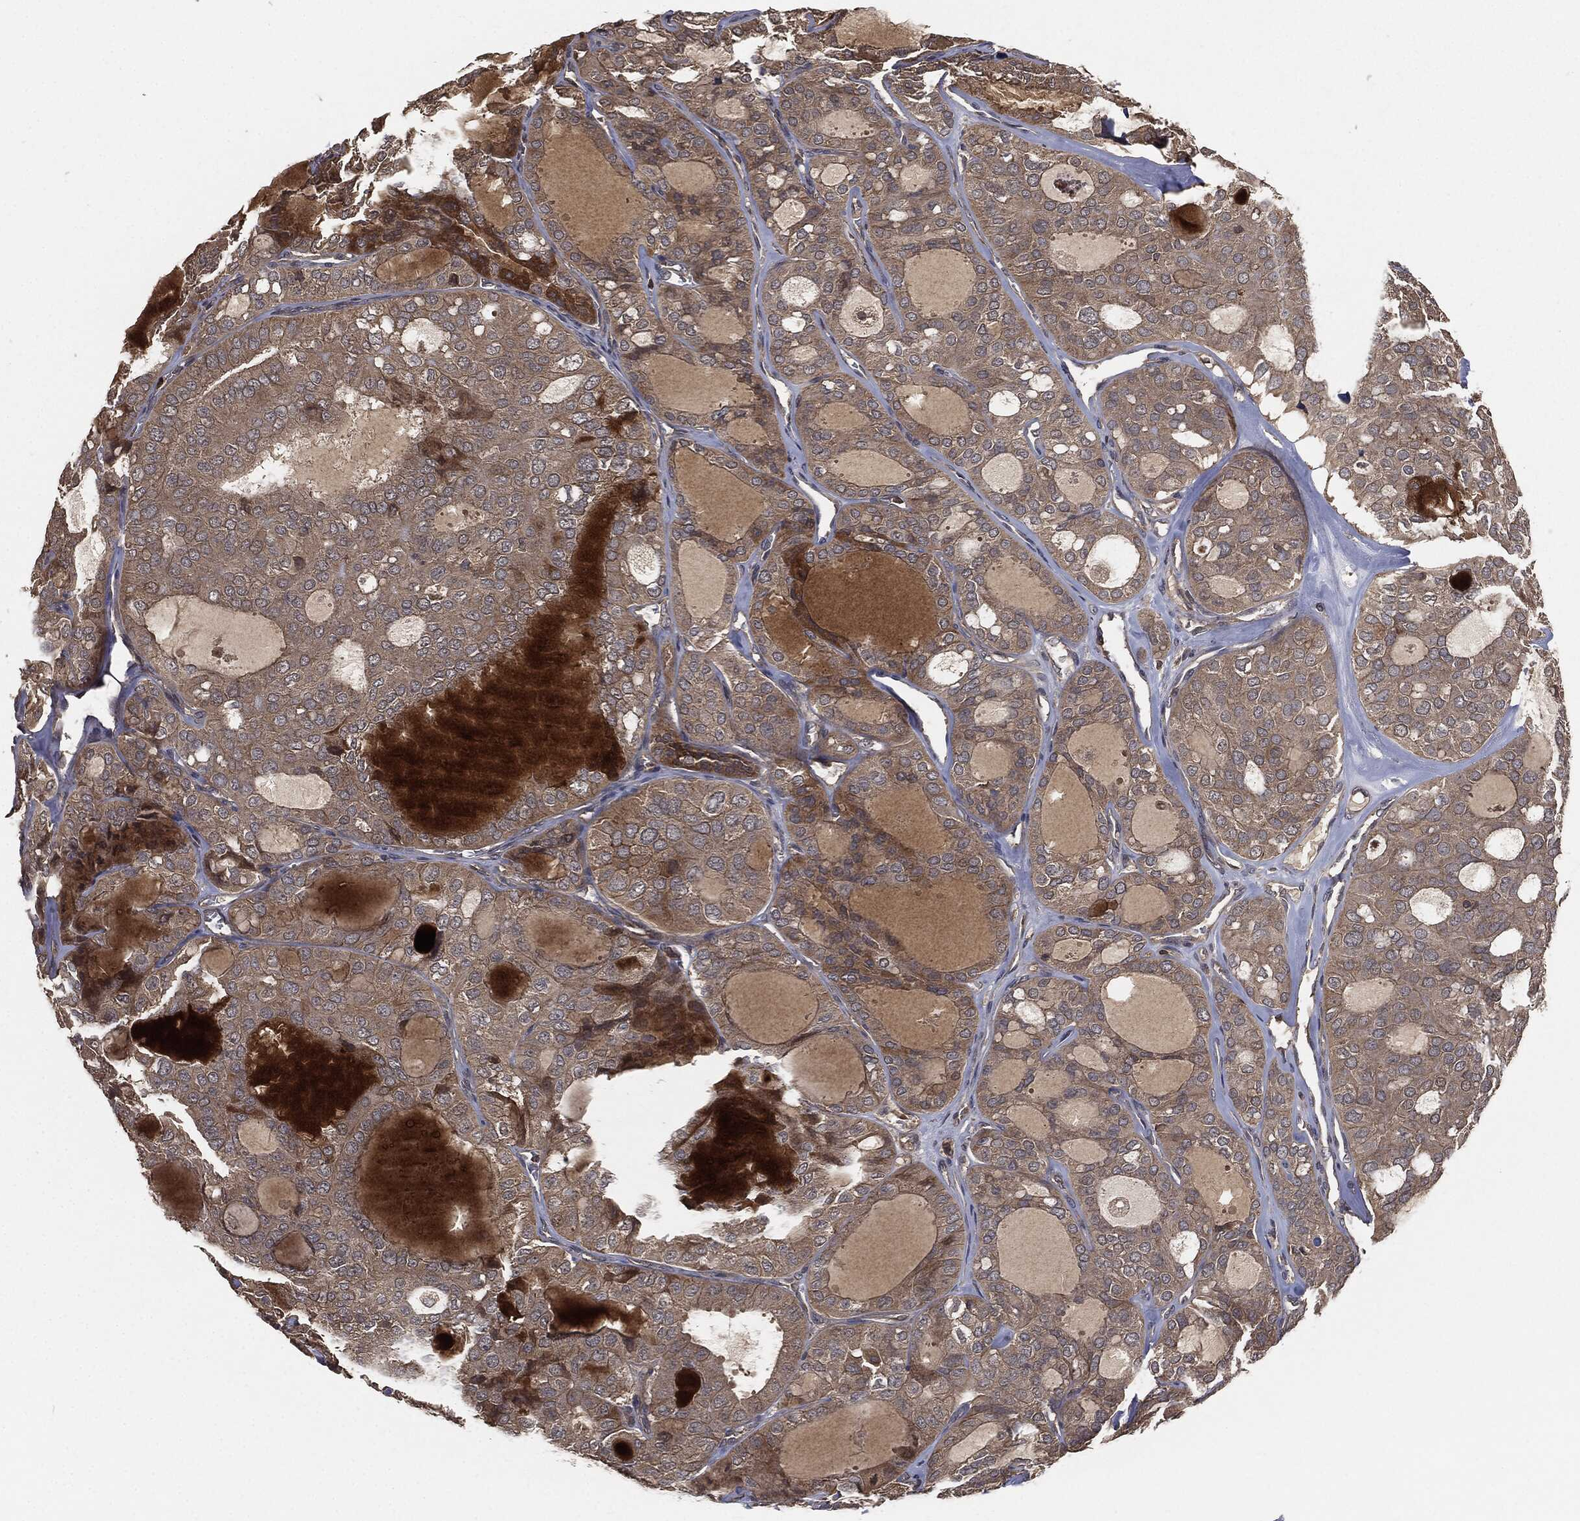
{"staining": {"intensity": "weak", "quantity": "25%-75%", "location": "cytoplasmic/membranous"}, "tissue": "thyroid cancer", "cell_type": "Tumor cells", "image_type": "cancer", "snomed": [{"axis": "morphology", "description": "Follicular adenoma carcinoma, NOS"}, {"axis": "topography", "description": "Thyroid gland"}], "caption": "The immunohistochemical stain labels weak cytoplasmic/membranous staining in tumor cells of thyroid follicular adenoma carcinoma tissue. Using DAB (3,3'-diaminobenzidine) (brown) and hematoxylin (blue) stains, captured at high magnification using brightfield microscopy.", "gene": "ERBIN", "patient": {"sex": "male", "age": 75}}